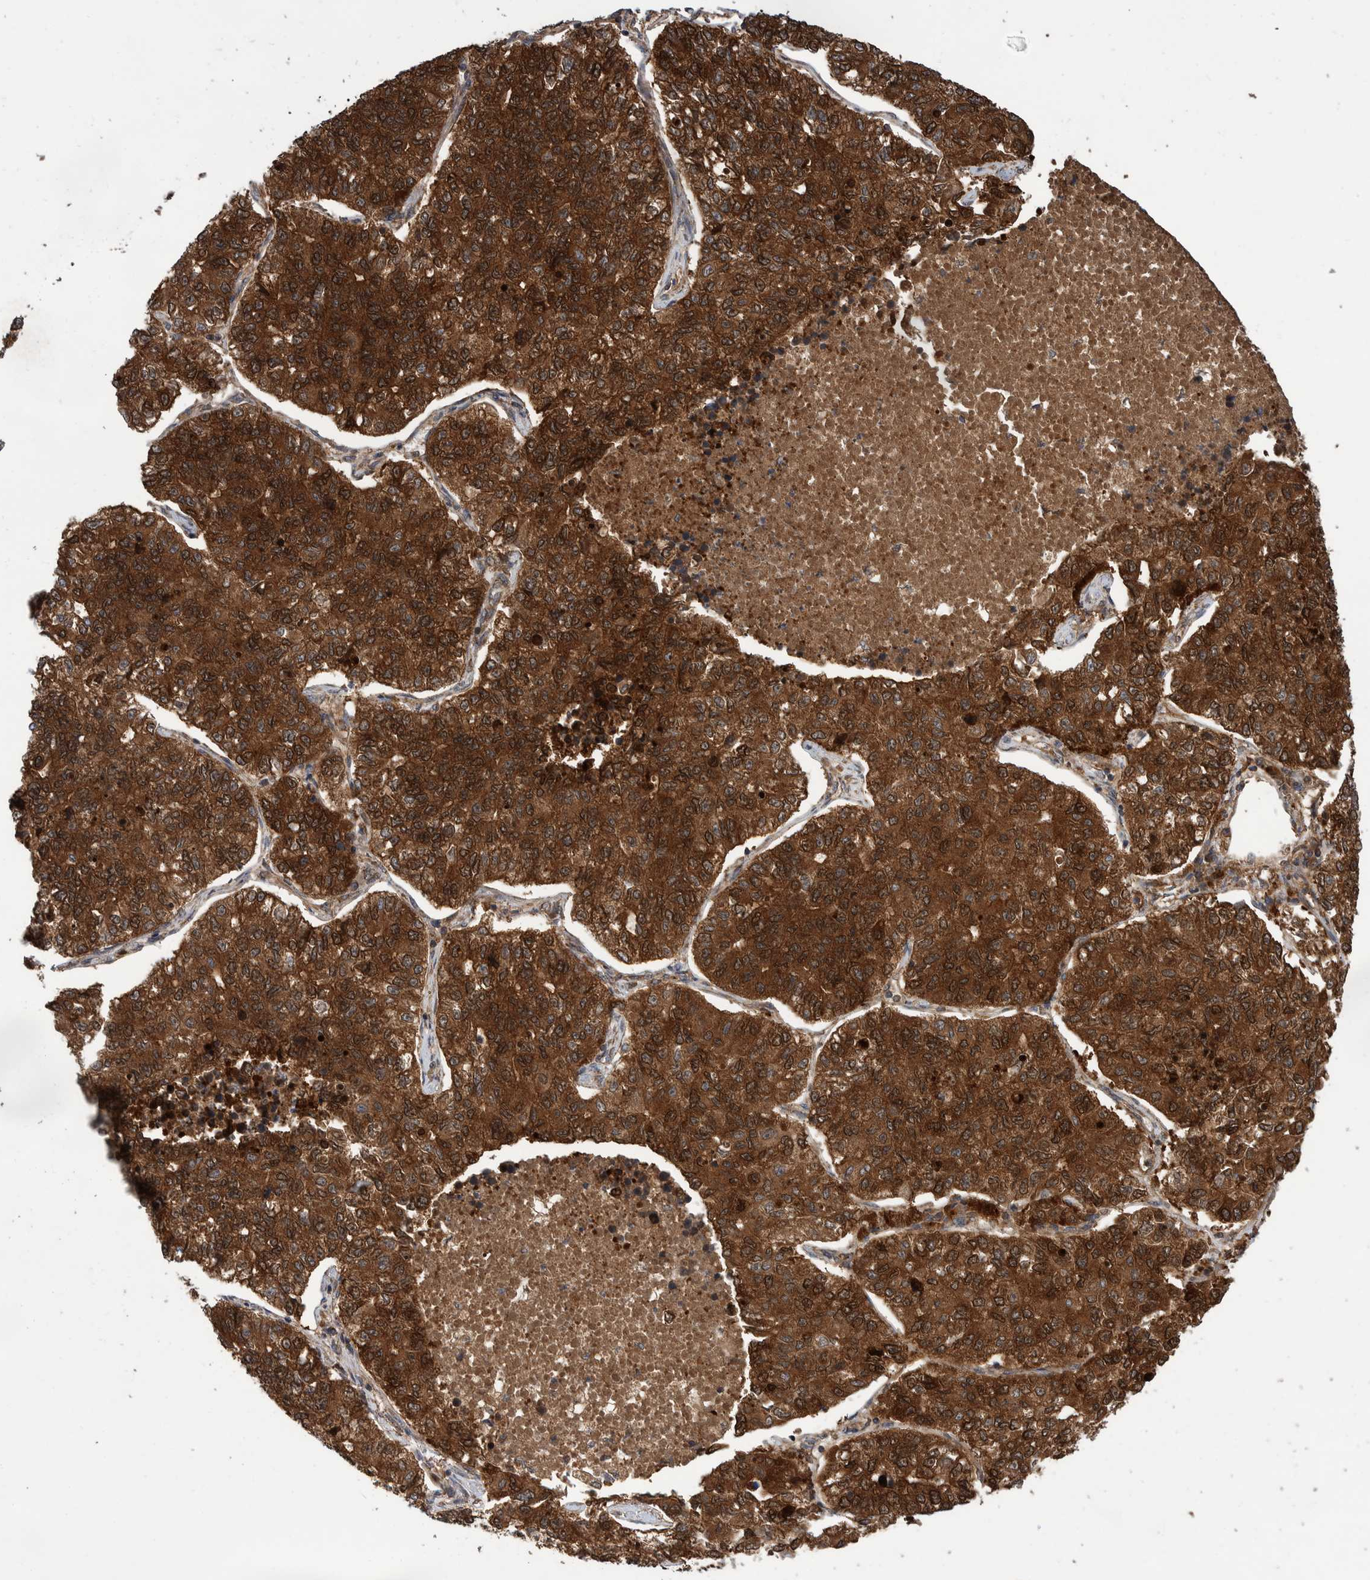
{"staining": {"intensity": "strong", "quantity": ">75%", "location": "cytoplasmic/membranous"}, "tissue": "lung cancer", "cell_type": "Tumor cells", "image_type": "cancer", "snomed": [{"axis": "morphology", "description": "Adenocarcinoma, NOS"}, {"axis": "topography", "description": "Lung"}], "caption": "Brown immunohistochemical staining in human adenocarcinoma (lung) shows strong cytoplasmic/membranous expression in approximately >75% of tumor cells.", "gene": "VBP1", "patient": {"sex": "male", "age": 49}}